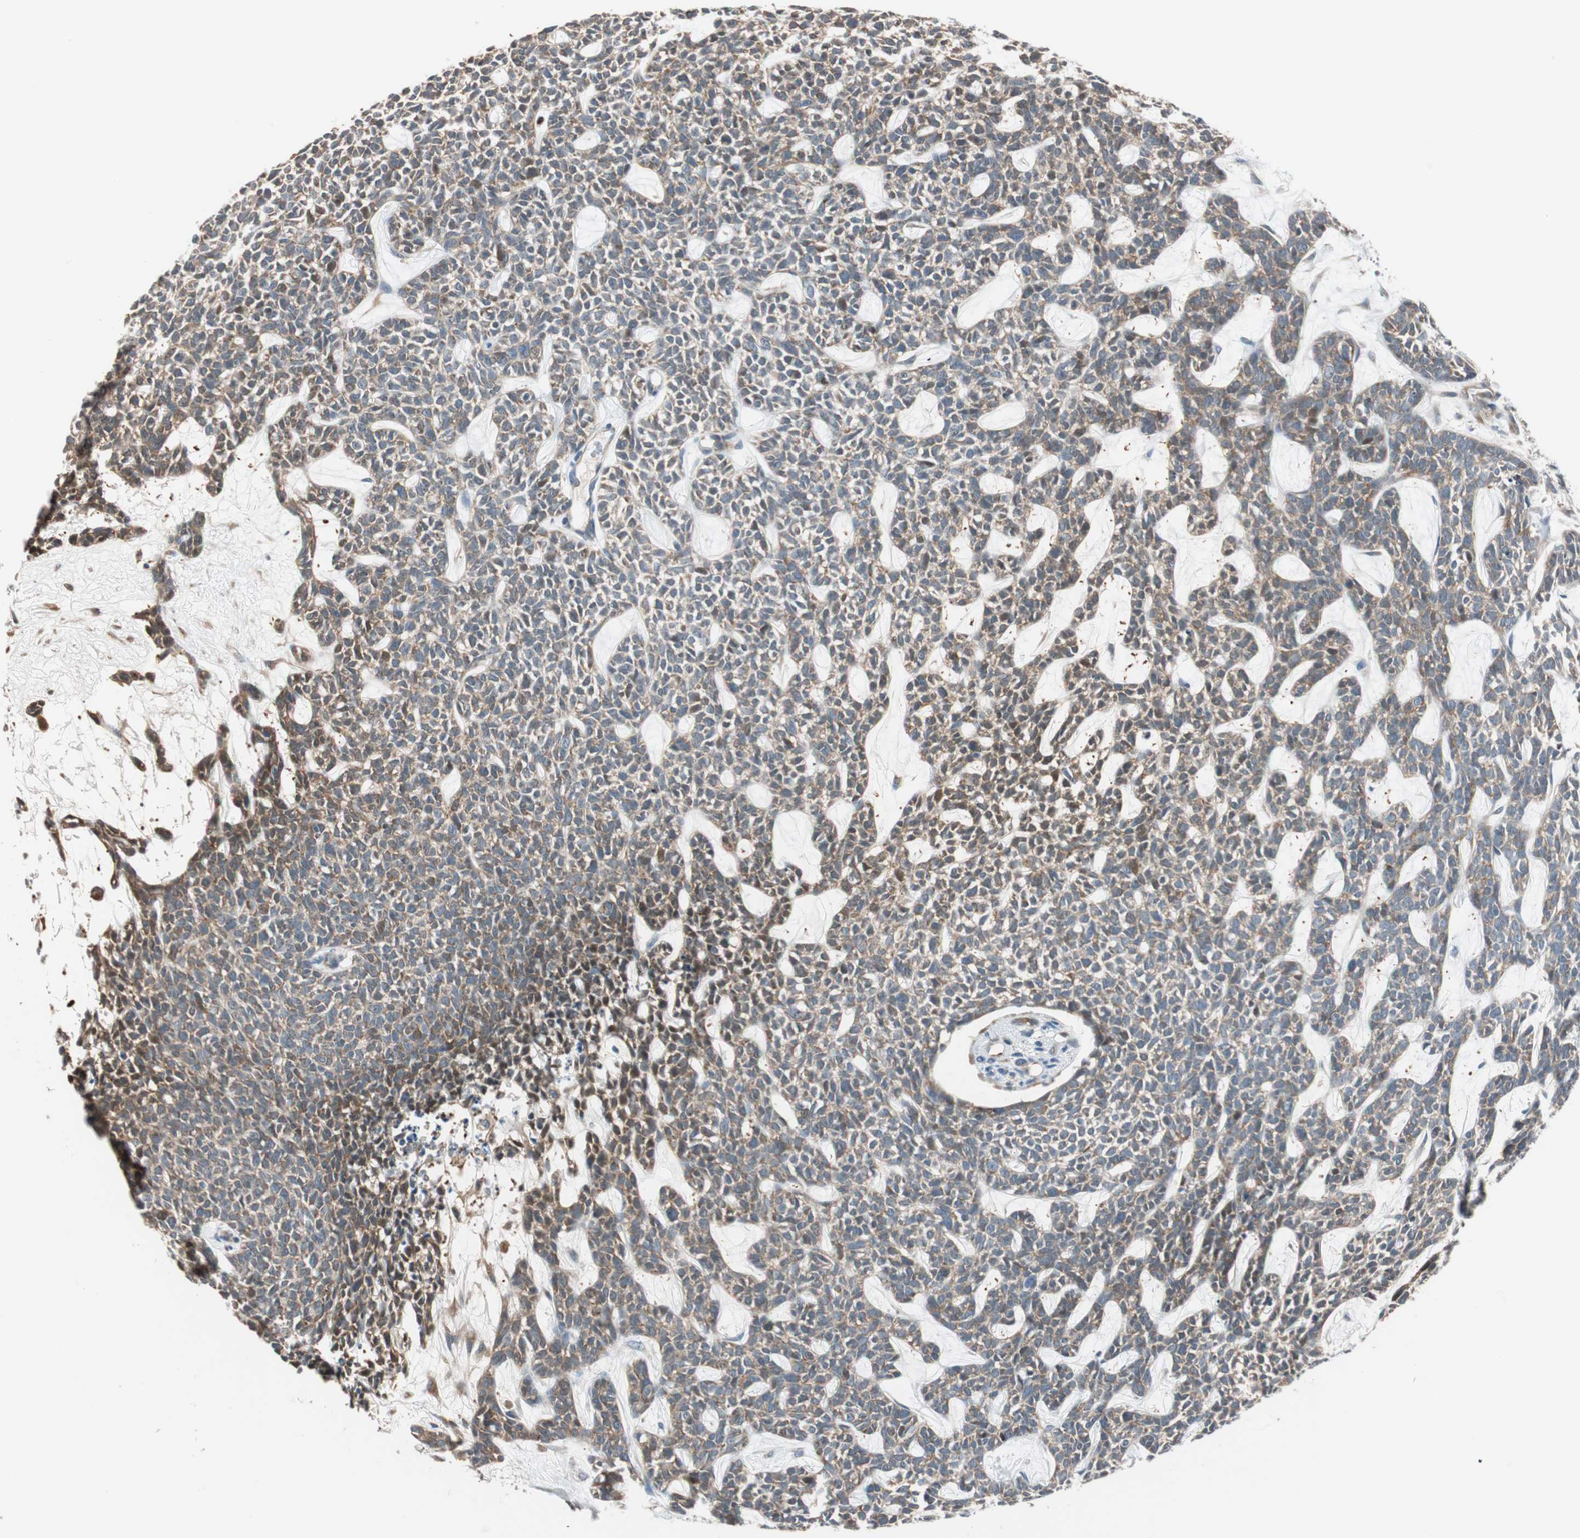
{"staining": {"intensity": "weak", "quantity": "25%-75%", "location": "cytoplasmic/membranous"}, "tissue": "skin cancer", "cell_type": "Tumor cells", "image_type": "cancer", "snomed": [{"axis": "morphology", "description": "Basal cell carcinoma"}, {"axis": "topography", "description": "Skin"}], "caption": "Protein expression analysis of skin cancer (basal cell carcinoma) reveals weak cytoplasmic/membranous positivity in approximately 25%-75% of tumor cells.", "gene": "PIK3R3", "patient": {"sex": "female", "age": 84}}